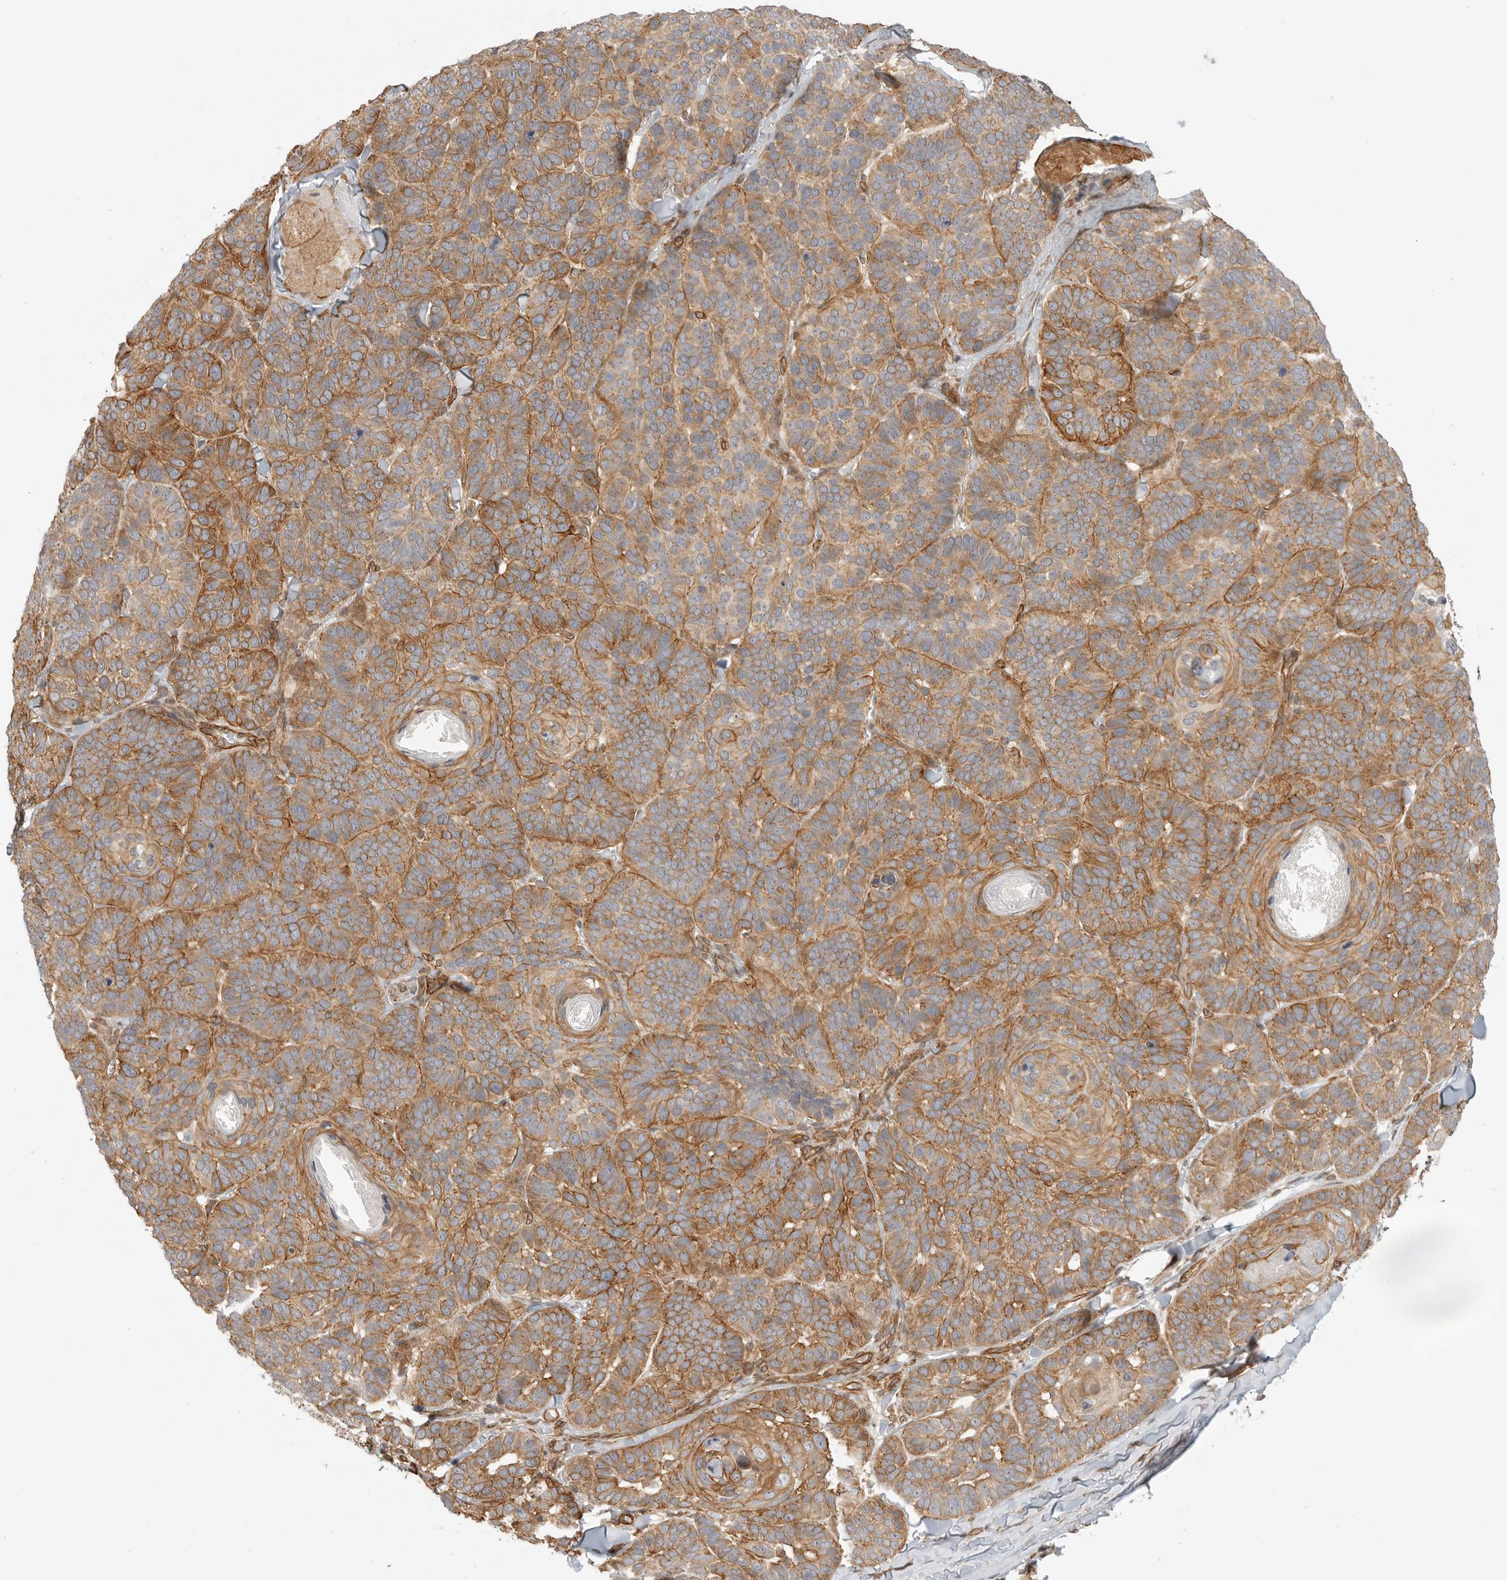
{"staining": {"intensity": "moderate", "quantity": ">75%", "location": "cytoplasmic/membranous"}, "tissue": "skin cancer", "cell_type": "Tumor cells", "image_type": "cancer", "snomed": [{"axis": "morphology", "description": "Basal cell carcinoma"}, {"axis": "topography", "description": "Skin"}], "caption": "The image shows staining of skin basal cell carcinoma, revealing moderate cytoplasmic/membranous protein staining (brown color) within tumor cells.", "gene": "ATOH7", "patient": {"sex": "male", "age": 62}}